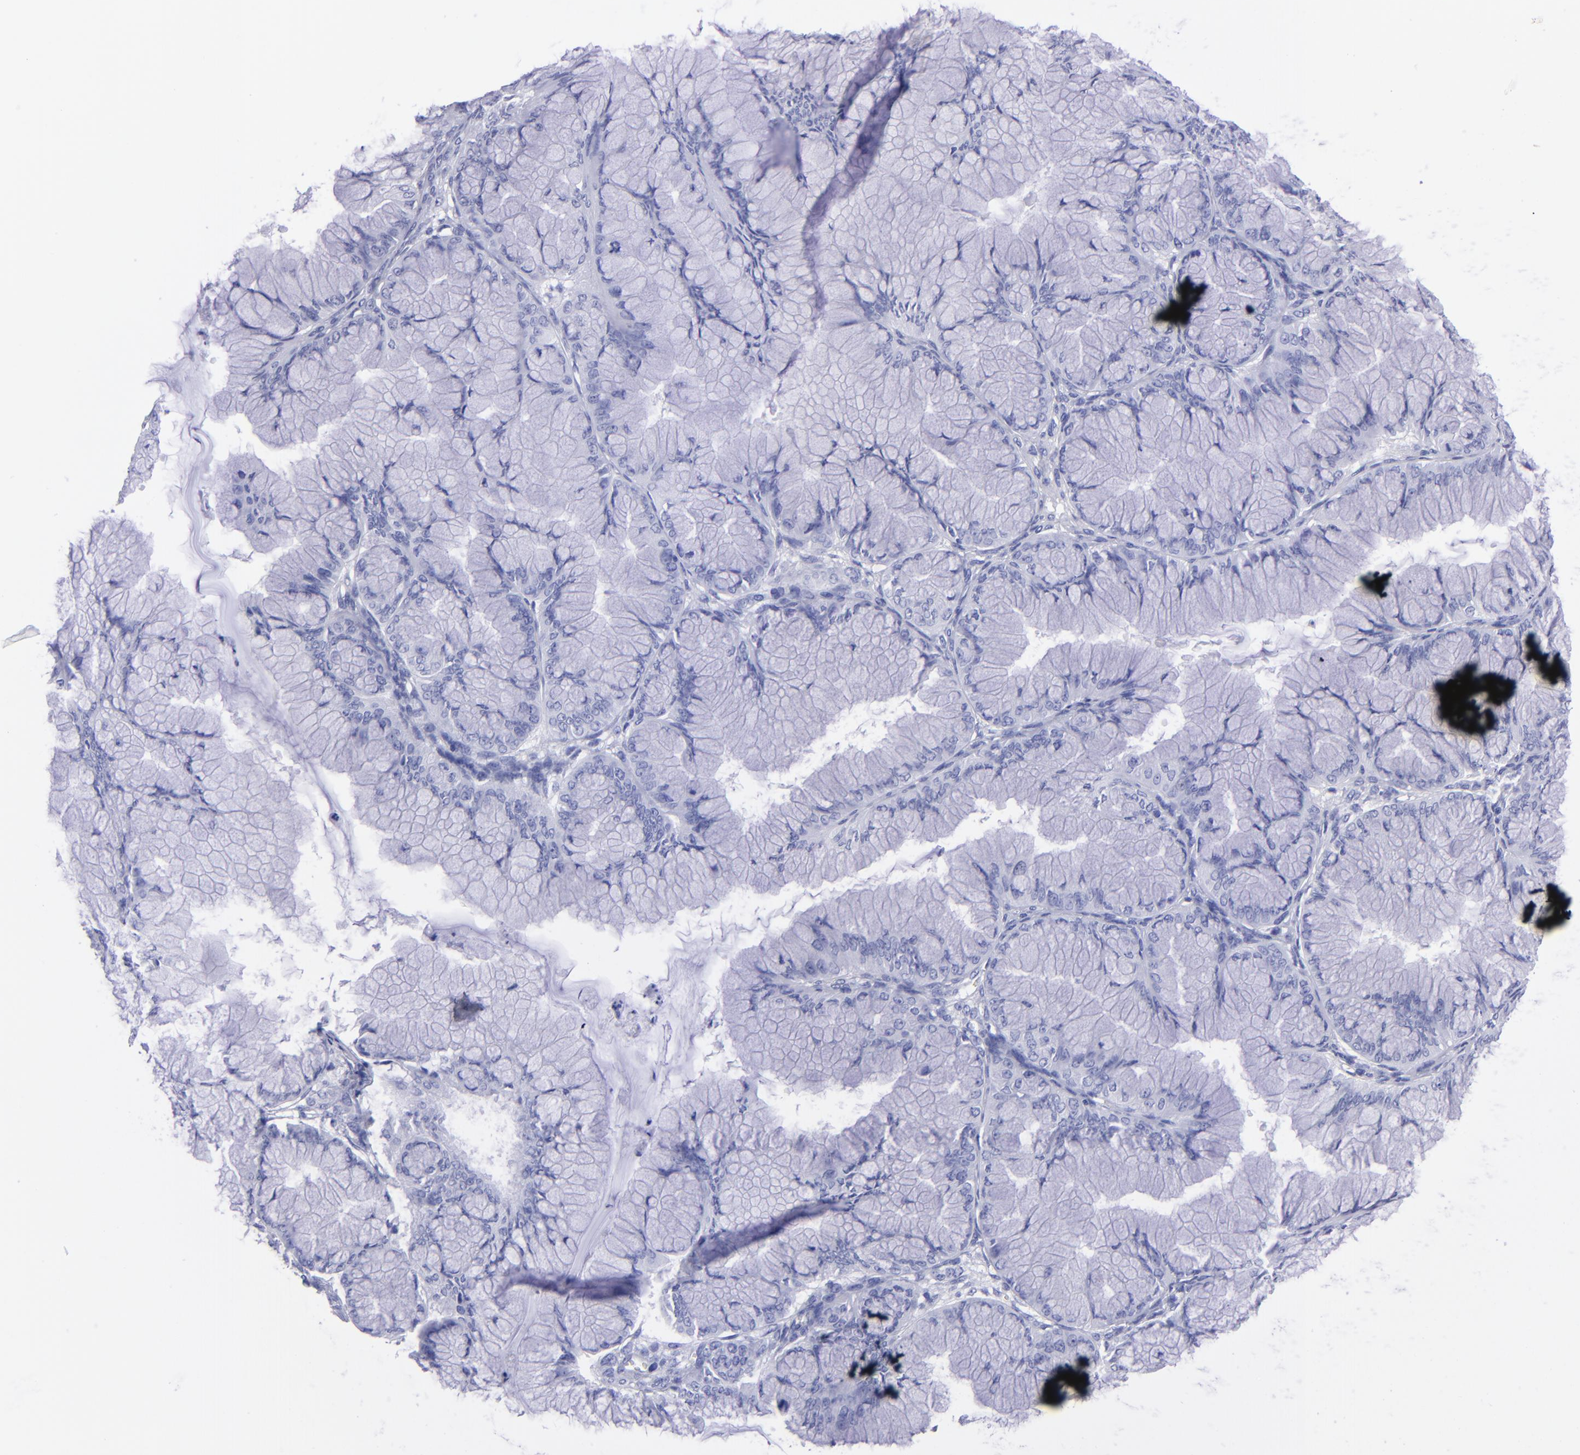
{"staining": {"intensity": "negative", "quantity": "none", "location": "none"}, "tissue": "ovarian cancer", "cell_type": "Tumor cells", "image_type": "cancer", "snomed": [{"axis": "morphology", "description": "Cystadenocarcinoma, mucinous, NOS"}, {"axis": "topography", "description": "Ovary"}], "caption": "A photomicrograph of human mucinous cystadenocarcinoma (ovarian) is negative for staining in tumor cells.", "gene": "CD38", "patient": {"sex": "female", "age": 63}}